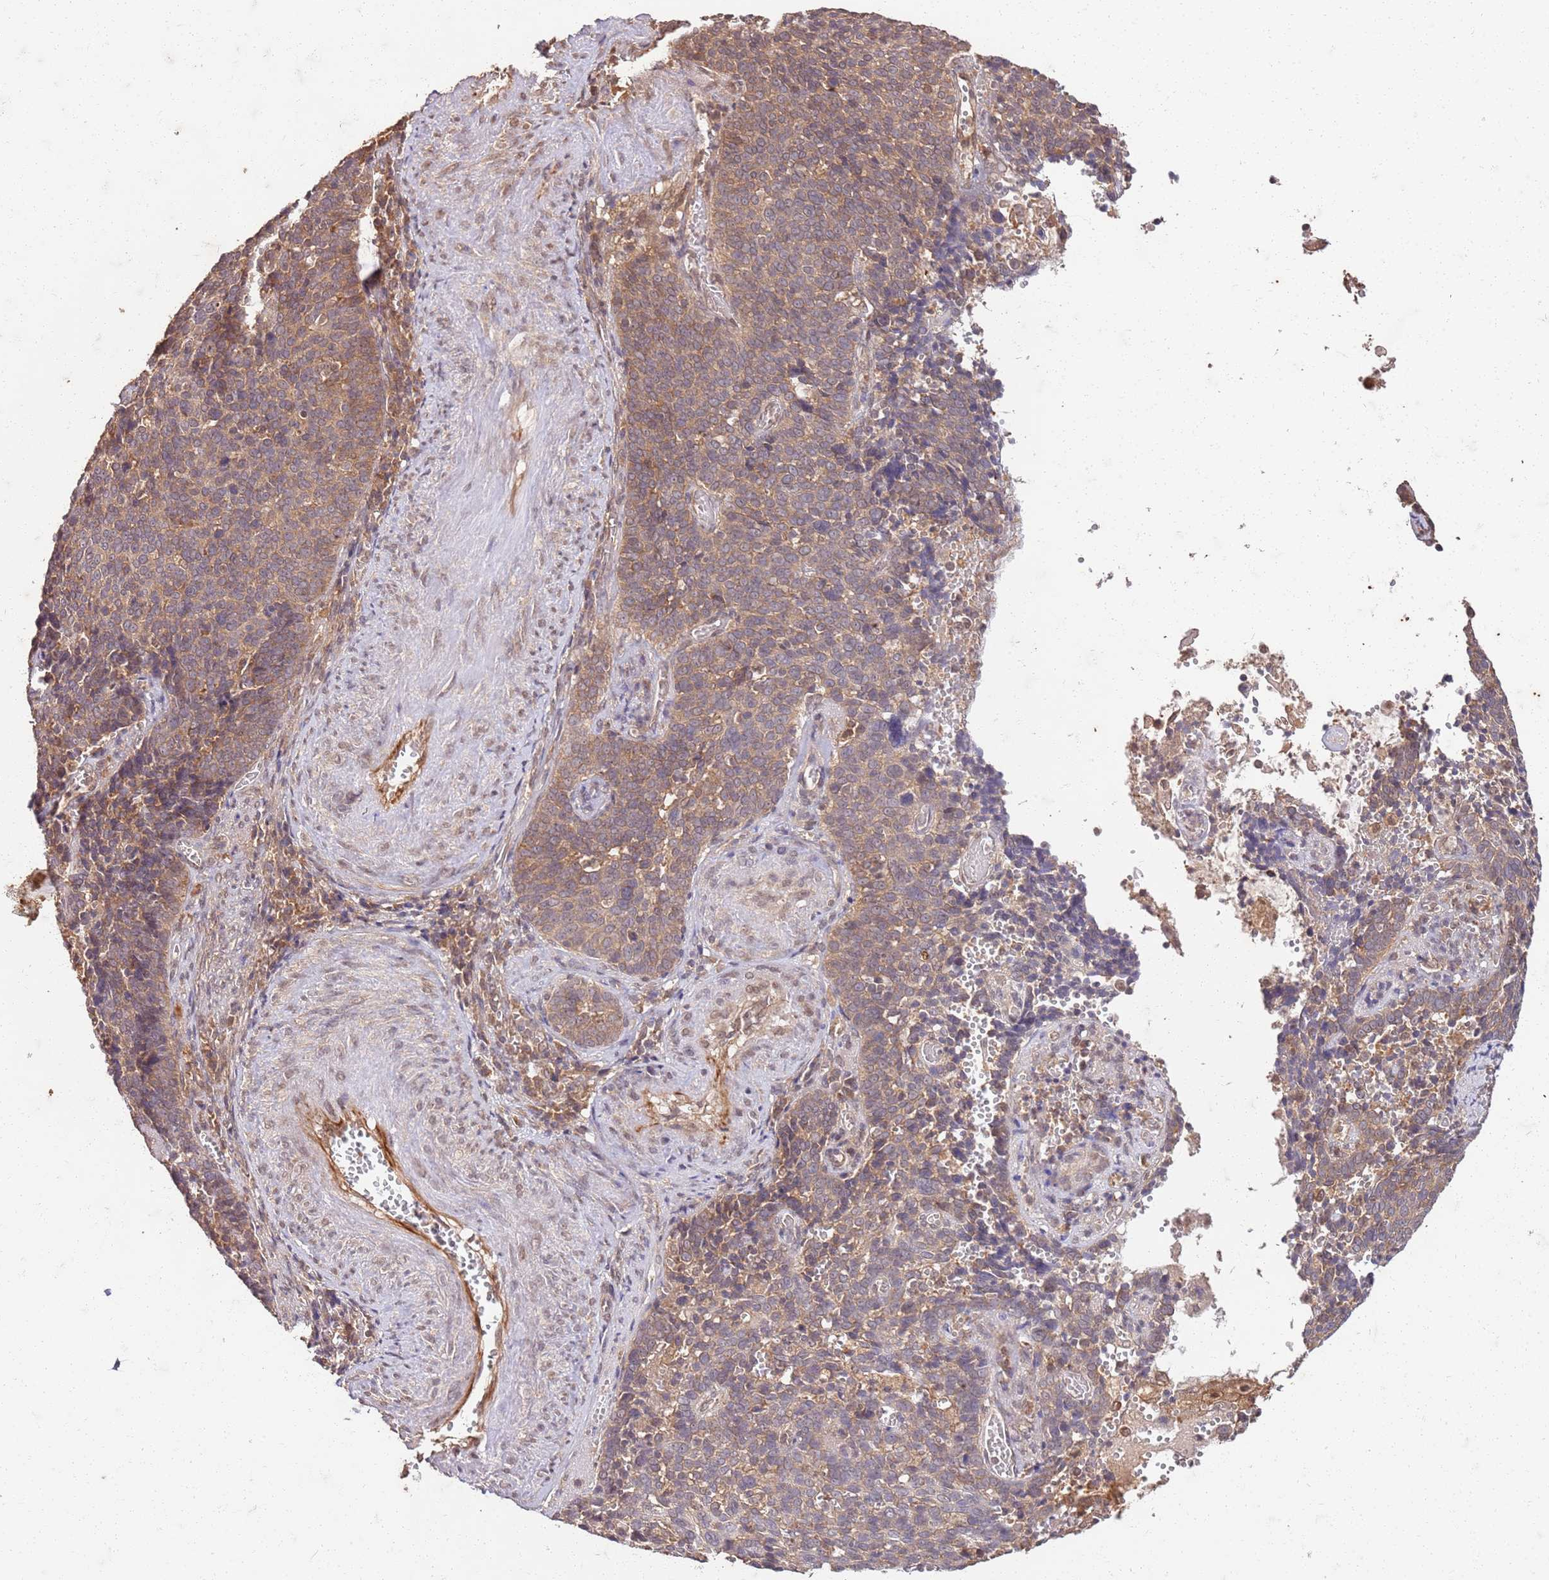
{"staining": {"intensity": "moderate", "quantity": ">75%", "location": "cytoplasmic/membranous"}, "tissue": "cervical cancer", "cell_type": "Tumor cells", "image_type": "cancer", "snomed": [{"axis": "morphology", "description": "Normal tissue, NOS"}, {"axis": "morphology", "description": "Squamous cell carcinoma, NOS"}, {"axis": "topography", "description": "Cervix"}], "caption": "Brown immunohistochemical staining in human cervical cancer (squamous cell carcinoma) reveals moderate cytoplasmic/membranous expression in approximately >75% of tumor cells. (DAB (3,3'-diaminobenzidine) IHC, brown staining for protein, blue staining for nuclei).", "gene": "UBE3A", "patient": {"sex": "female", "age": 39}}